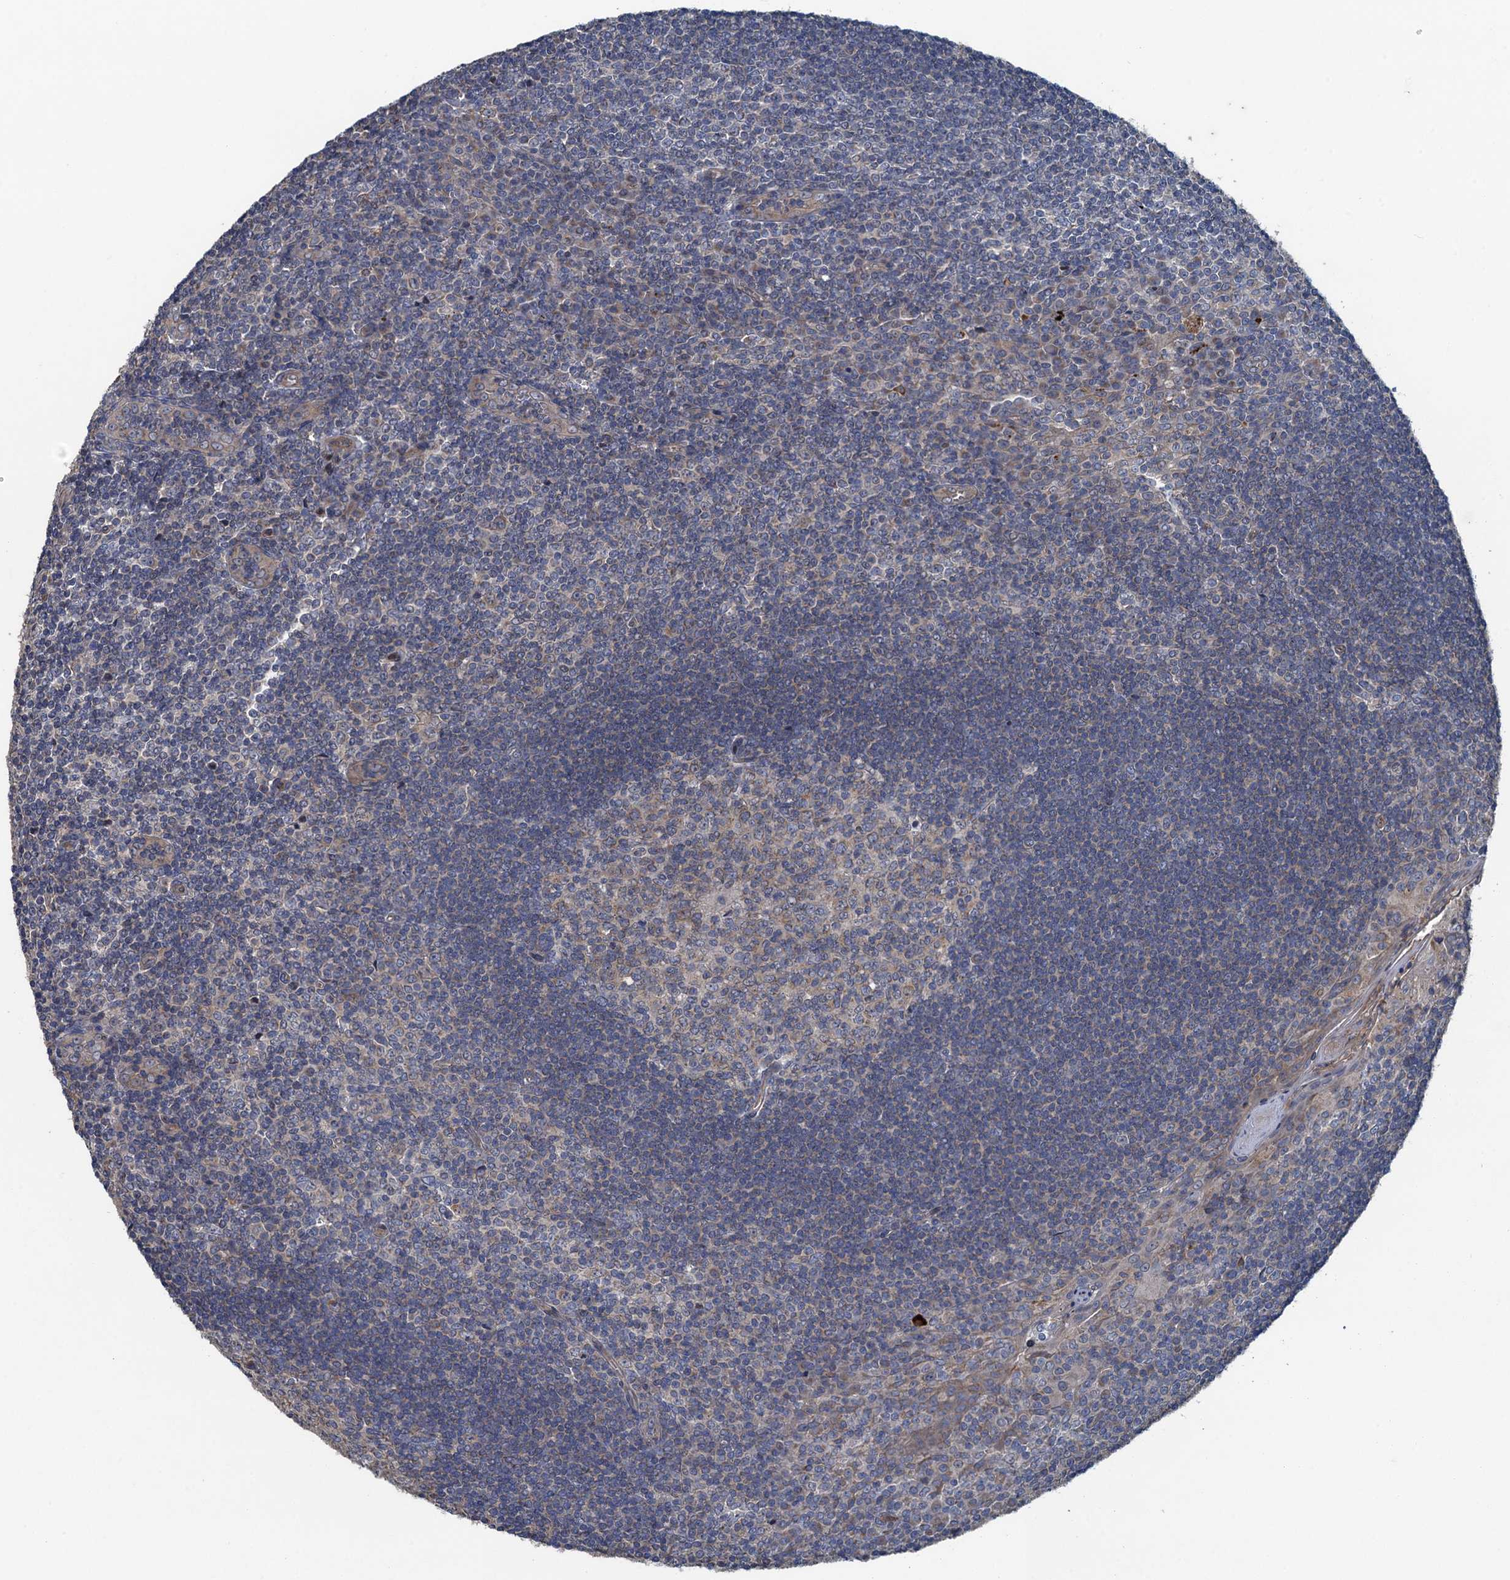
{"staining": {"intensity": "weak", "quantity": "25%-75%", "location": "cytoplasmic/membranous"}, "tissue": "tonsil", "cell_type": "Germinal center cells", "image_type": "normal", "snomed": [{"axis": "morphology", "description": "Normal tissue, NOS"}, {"axis": "topography", "description": "Tonsil"}], "caption": "High-magnification brightfield microscopy of benign tonsil stained with DAB (brown) and counterstained with hematoxylin (blue). germinal center cells exhibit weak cytoplasmic/membranous positivity is seen in approximately25%-75% of cells.", "gene": "KBTBD8", "patient": {"sex": "male", "age": 27}}